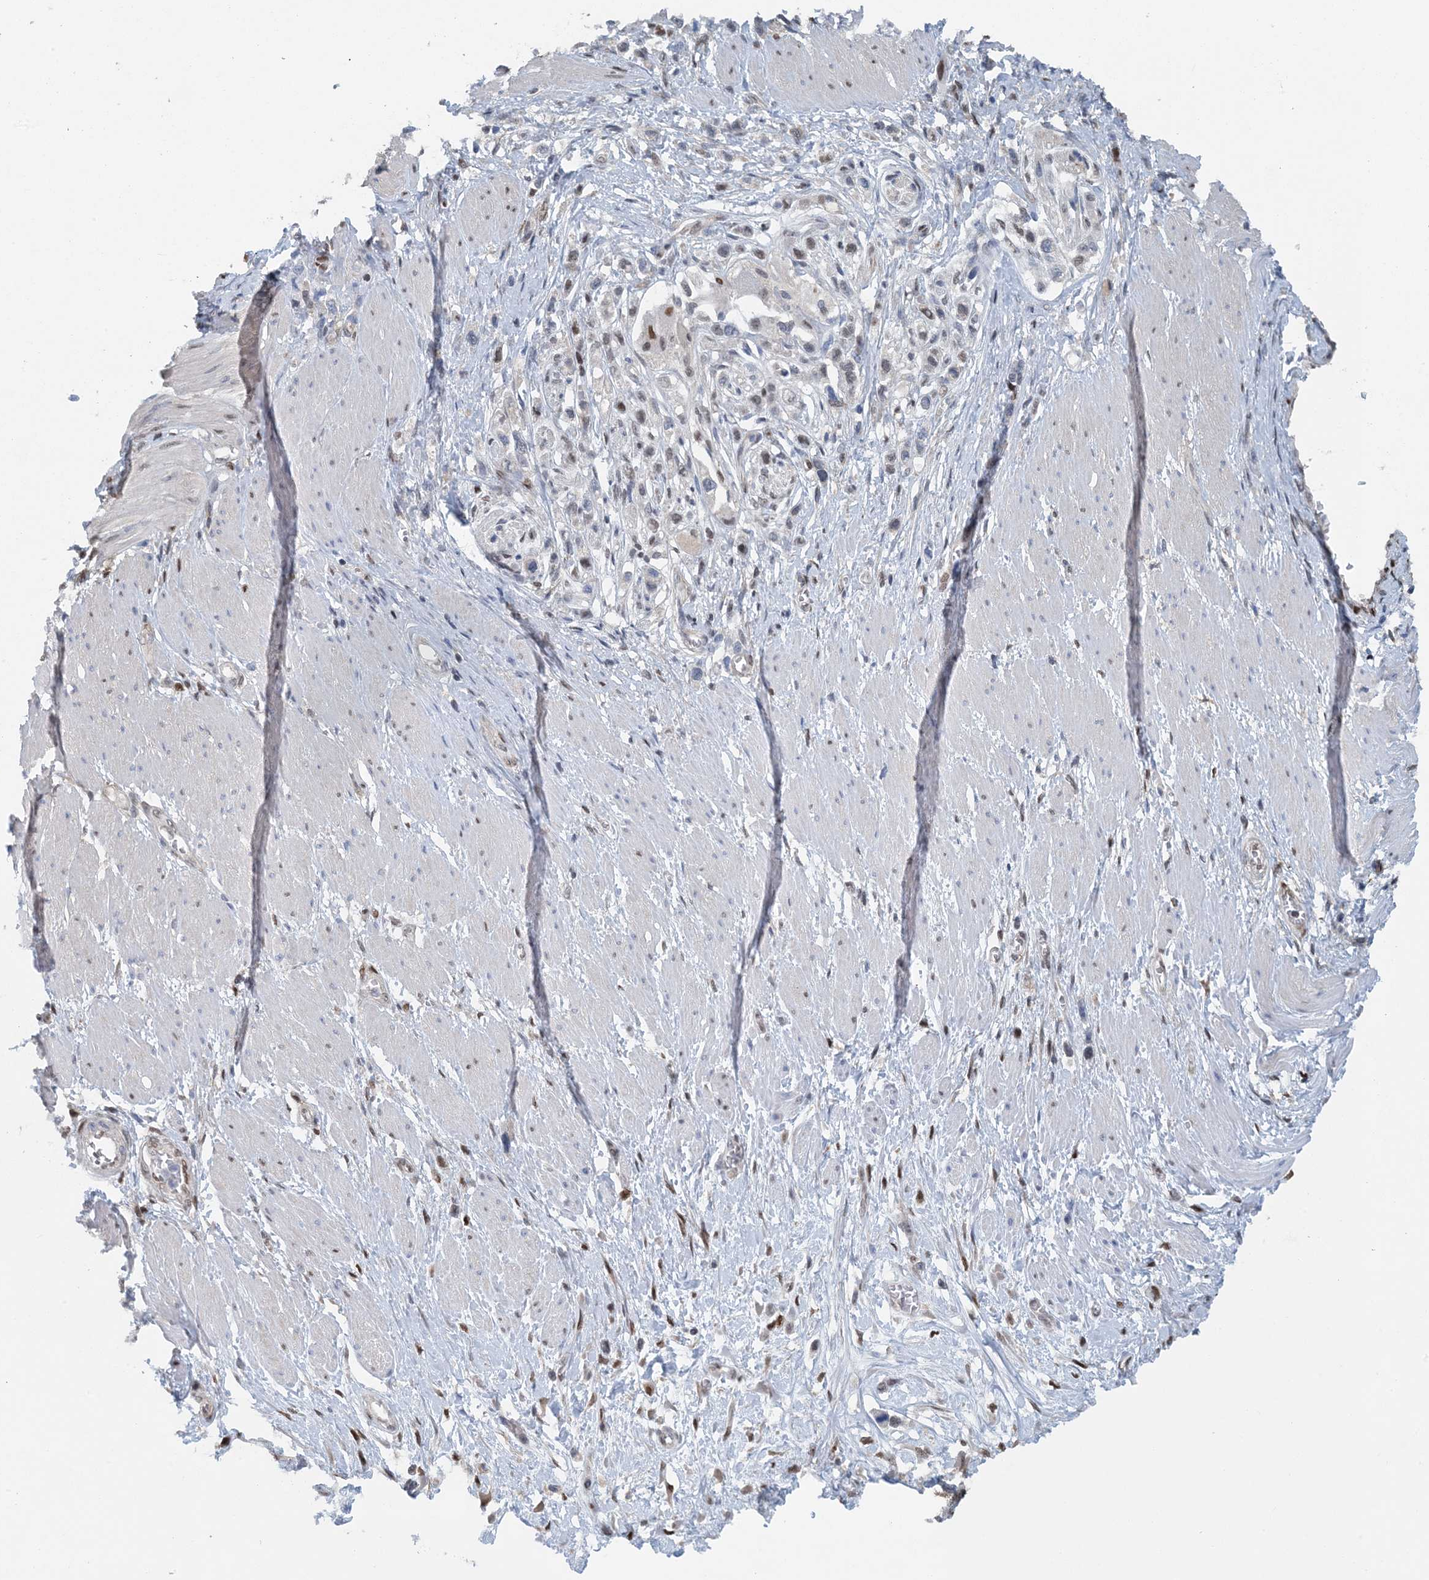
{"staining": {"intensity": "moderate", "quantity": "<25%", "location": "nuclear"}, "tissue": "stomach cancer", "cell_type": "Tumor cells", "image_type": "cancer", "snomed": [{"axis": "morphology", "description": "Normal tissue, NOS"}, {"axis": "morphology", "description": "Adenocarcinoma, NOS"}, {"axis": "topography", "description": "Stomach, upper"}, {"axis": "topography", "description": "Stomach"}], "caption": "This is a micrograph of immunohistochemistry (IHC) staining of stomach cancer (adenocarcinoma), which shows moderate positivity in the nuclear of tumor cells.", "gene": "HIKESHI", "patient": {"sex": "female", "age": 65}}